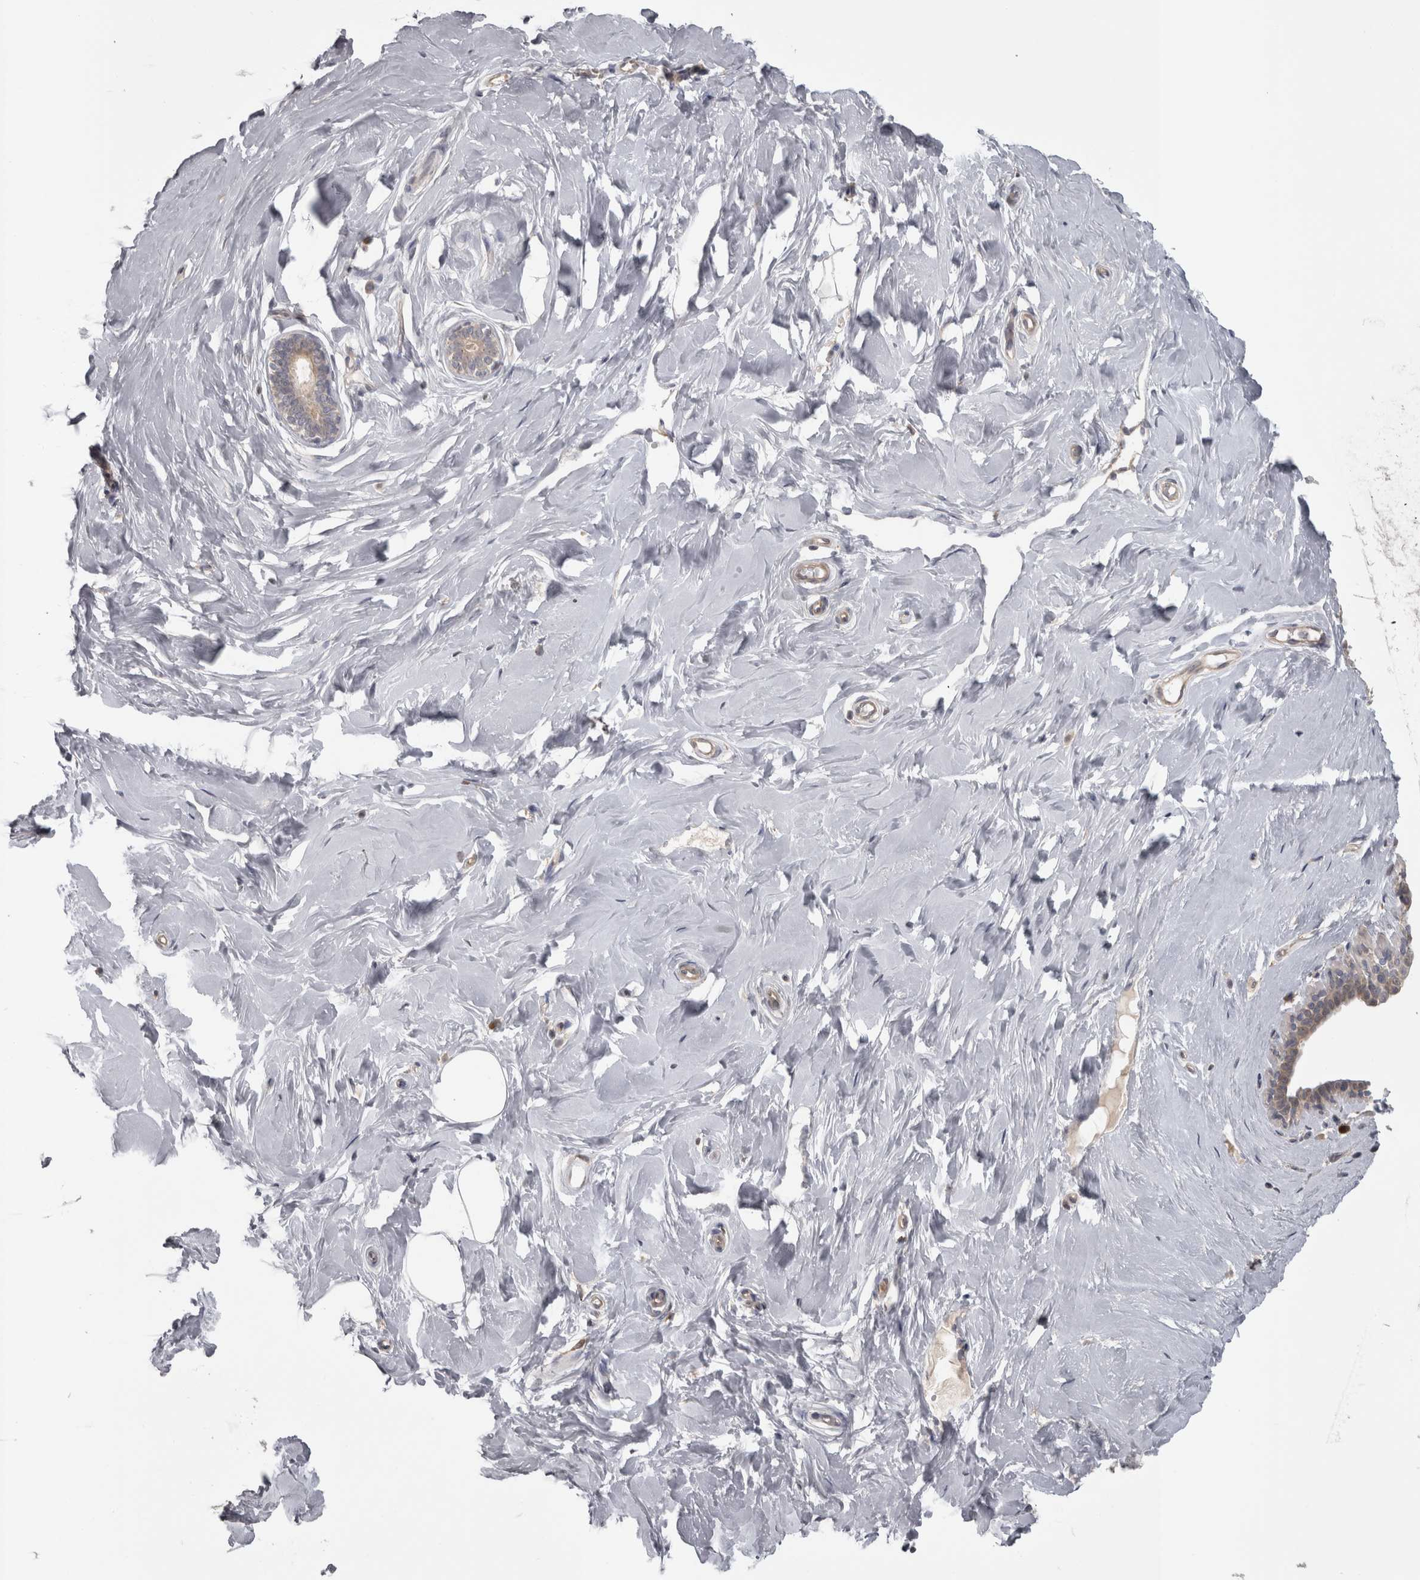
{"staining": {"intensity": "negative", "quantity": "none", "location": "none"}, "tissue": "breast", "cell_type": "Adipocytes", "image_type": "normal", "snomed": [{"axis": "morphology", "description": "Normal tissue, NOS"}, {"axis": "topography", "description": "Breast"}], "caption": "Adipocytes show no significant protein positivity in normal breast. (Stains: DAB (3,3'-diaminobenzidine) immunohistochemistry (IHC) with hematoxylin counter stain, Microscopy: brightfield microscopy at high magnification).", "gene": "SLCO5A1", "patient": {"sex": "female", "age": 23}}